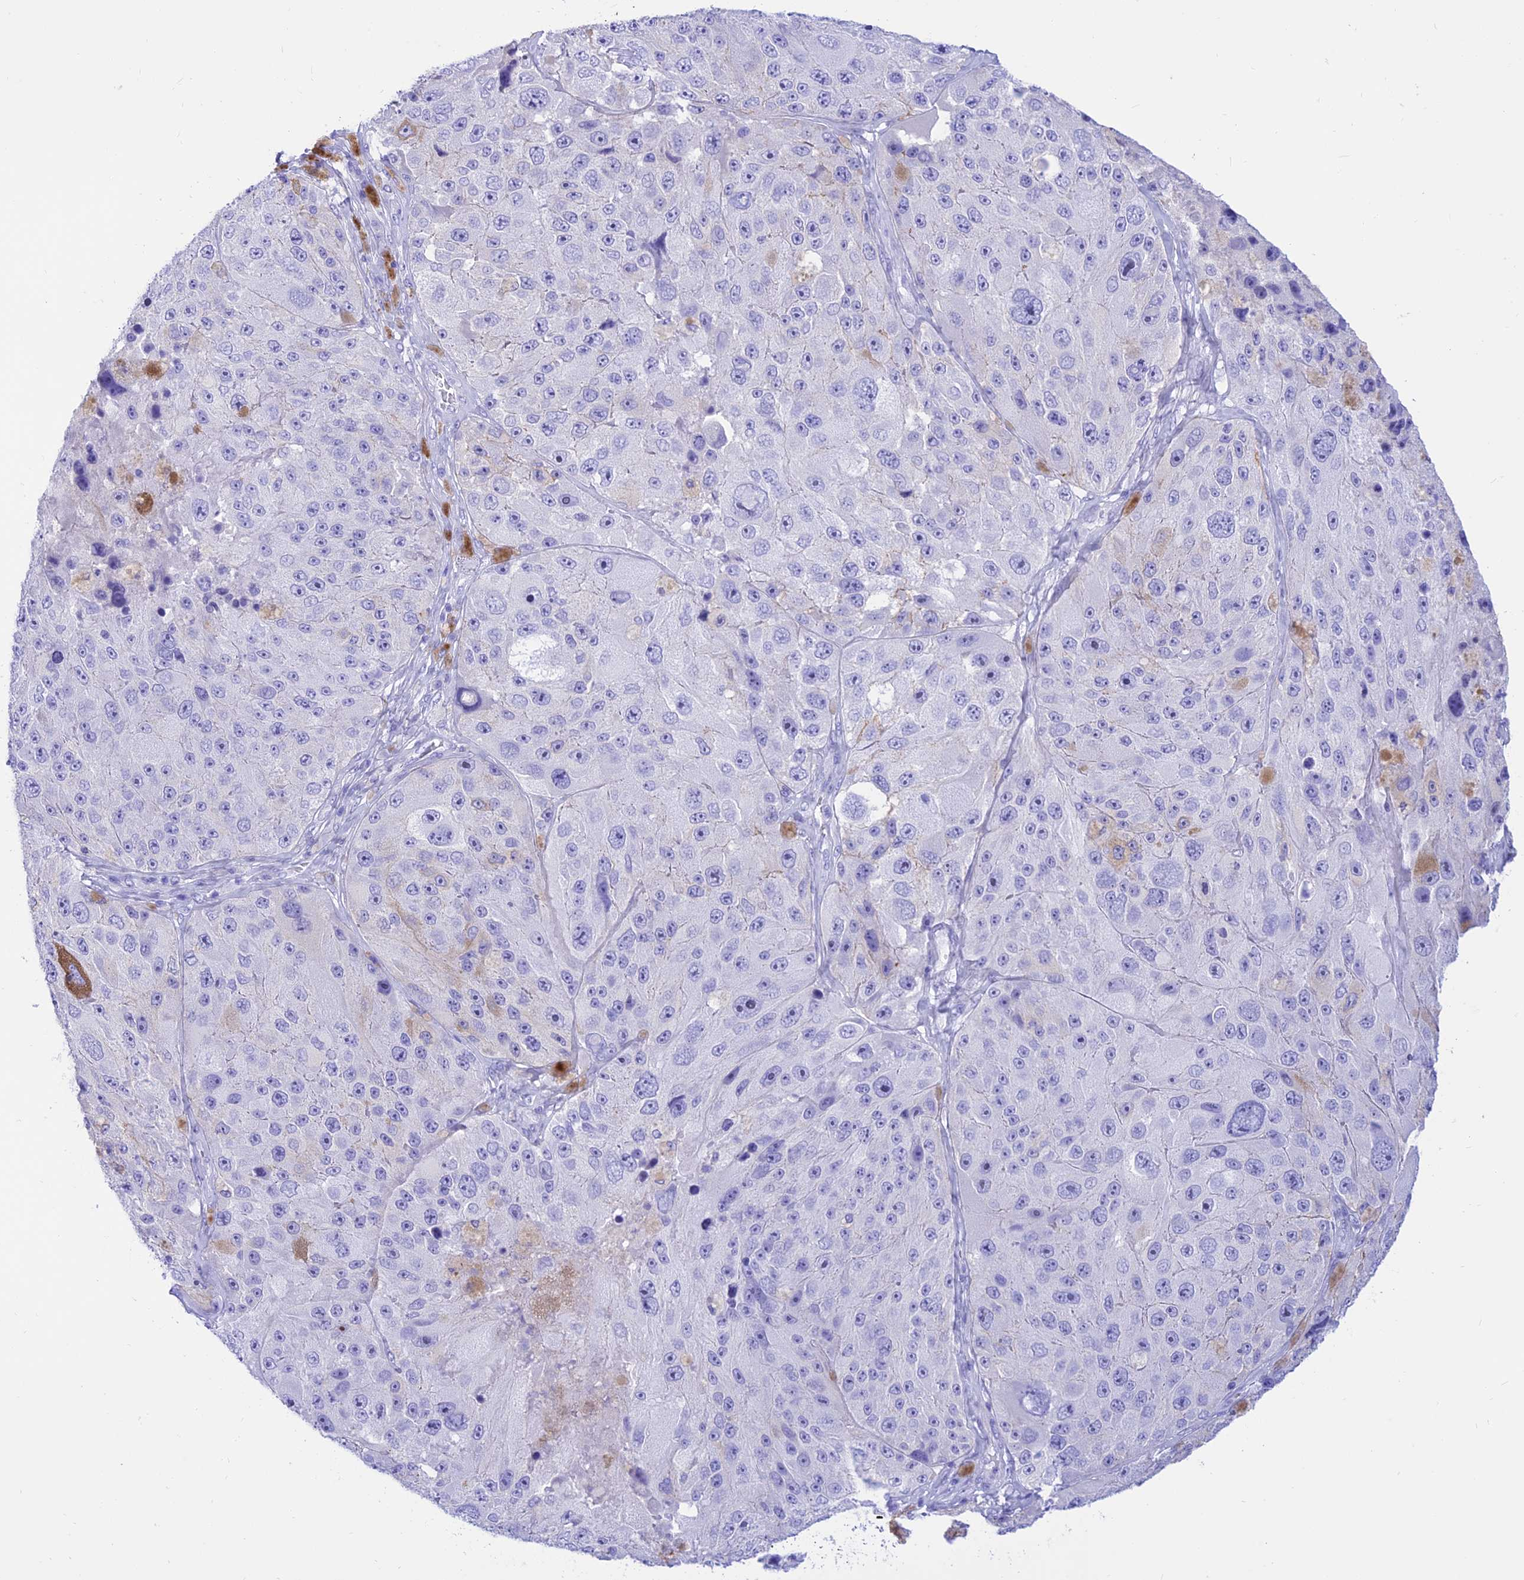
{"staining": {"intensity": "negative", "quantity": "none", "location": "none"}, "tissue": "melanoma", "cell_type": "Tumor cells", "image_type": "cancer", "snomed": [{"axis": "morphology", "description": "Malignant melanoma, Metastatic site"}, {"axis": "topography", "description": "Lymph node"}], "caption": "A photomicrograph of malignant melanoma (metastatic site) stained for a protein displays no brown staining in tumor cells.", "gene": "PRNP", "patient": {"sex": "male", "age": 62}}